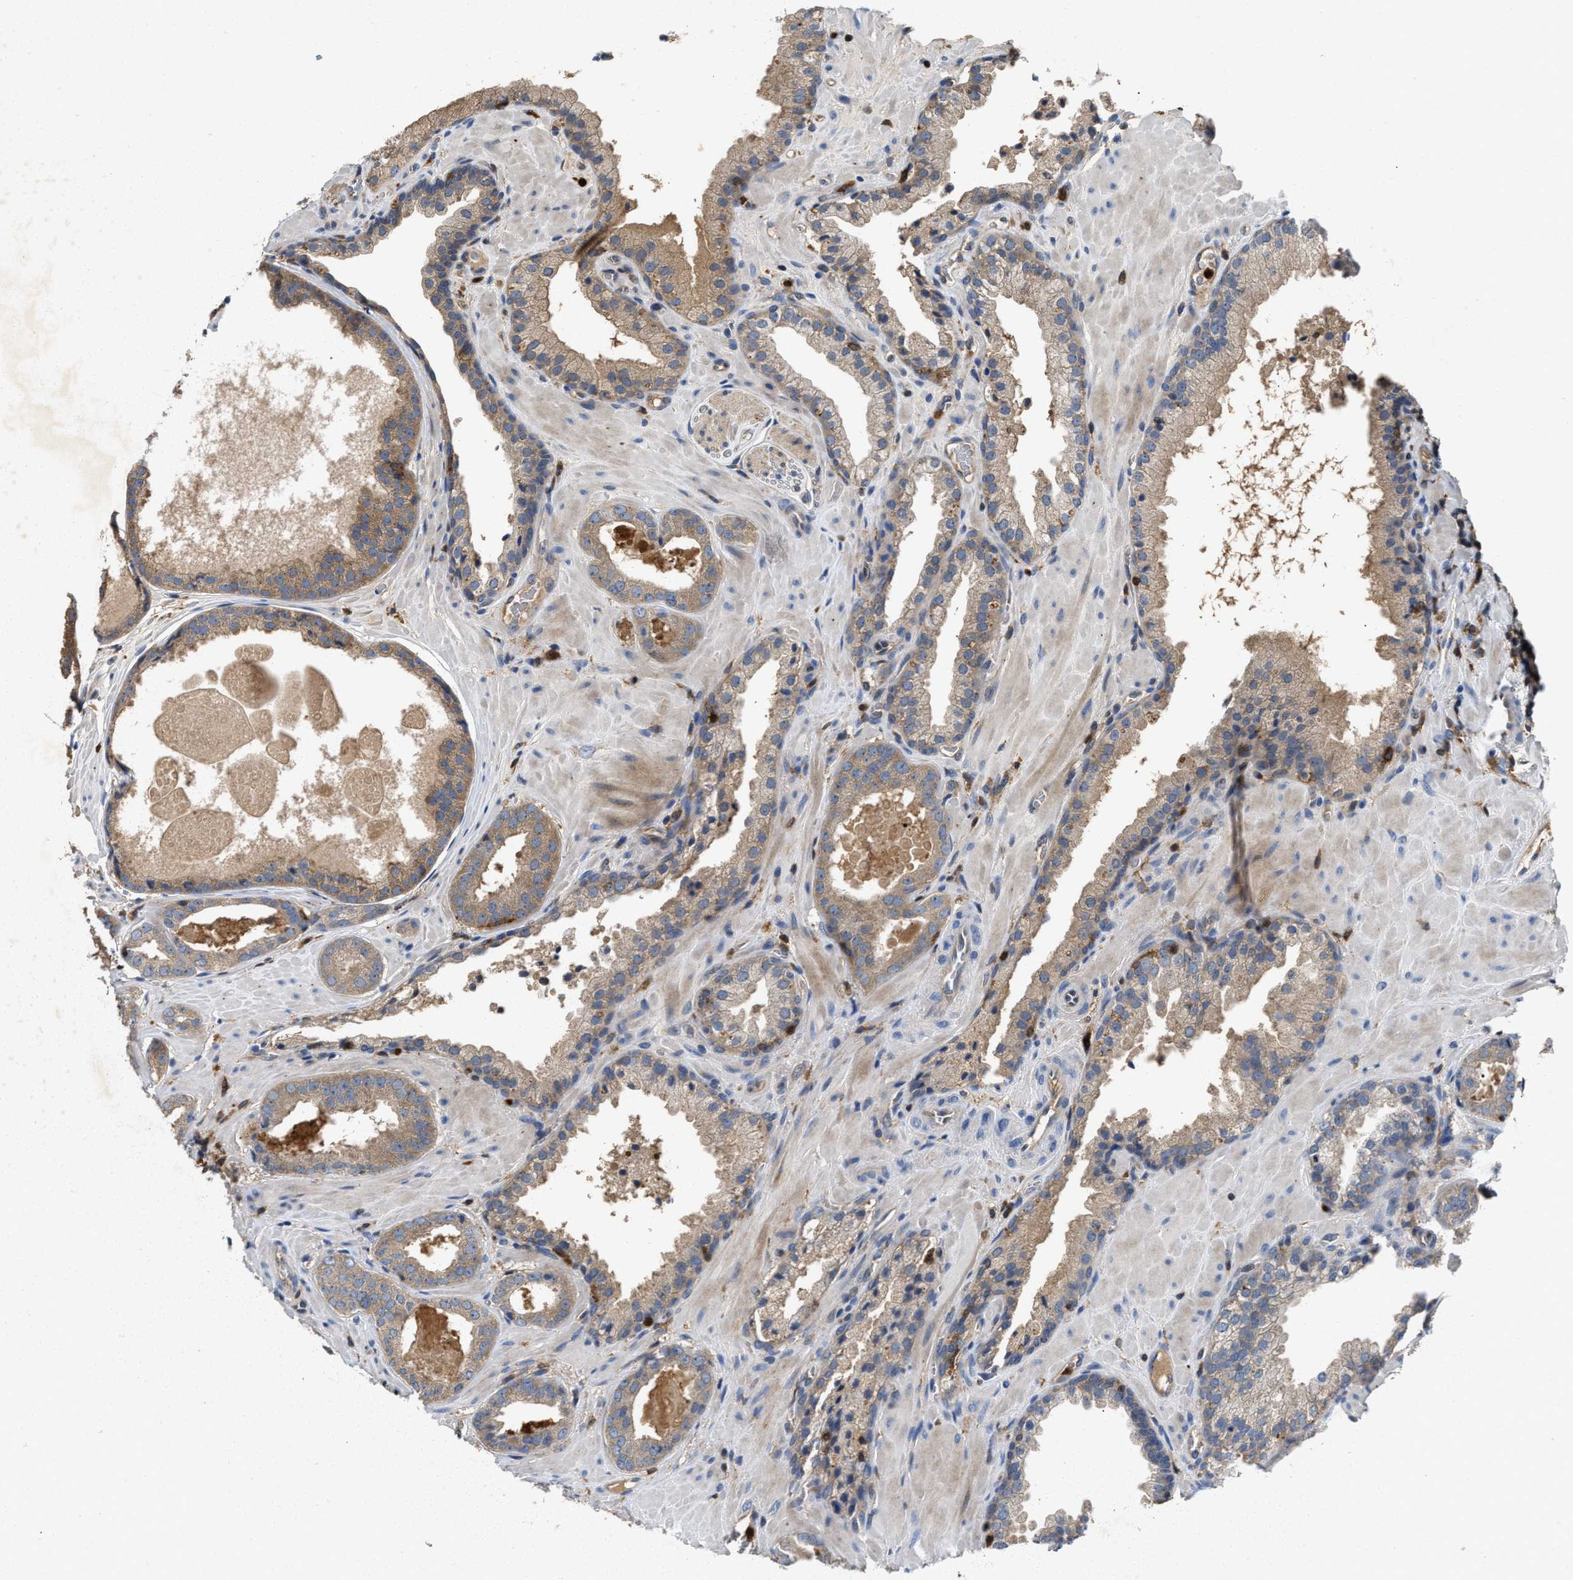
{"staining": {"intensity": "weak", "quantity": ">75%", "location": "cytoplasmic/membranous"}, "tissue": "prostate cancer", "cell_type": "Tumor cells", "image_type": "cancer", "snomed": [{"axis": "morphology", "description": "Adenocarcinoma, Low grade"}, {"axis": "topography", "description": "Prostate"}], "caption": "Protein expression analysis of prostate cancer displays weak cytoplasmic/membranous expression in approximately >75% of tumor cells. (DAB (3,3'-diaminobenzidine) = brown stain, brightfield microscopy at high magnification).", "gene": "OSTF1", "patient": {"sex": "male", "age": 71}}